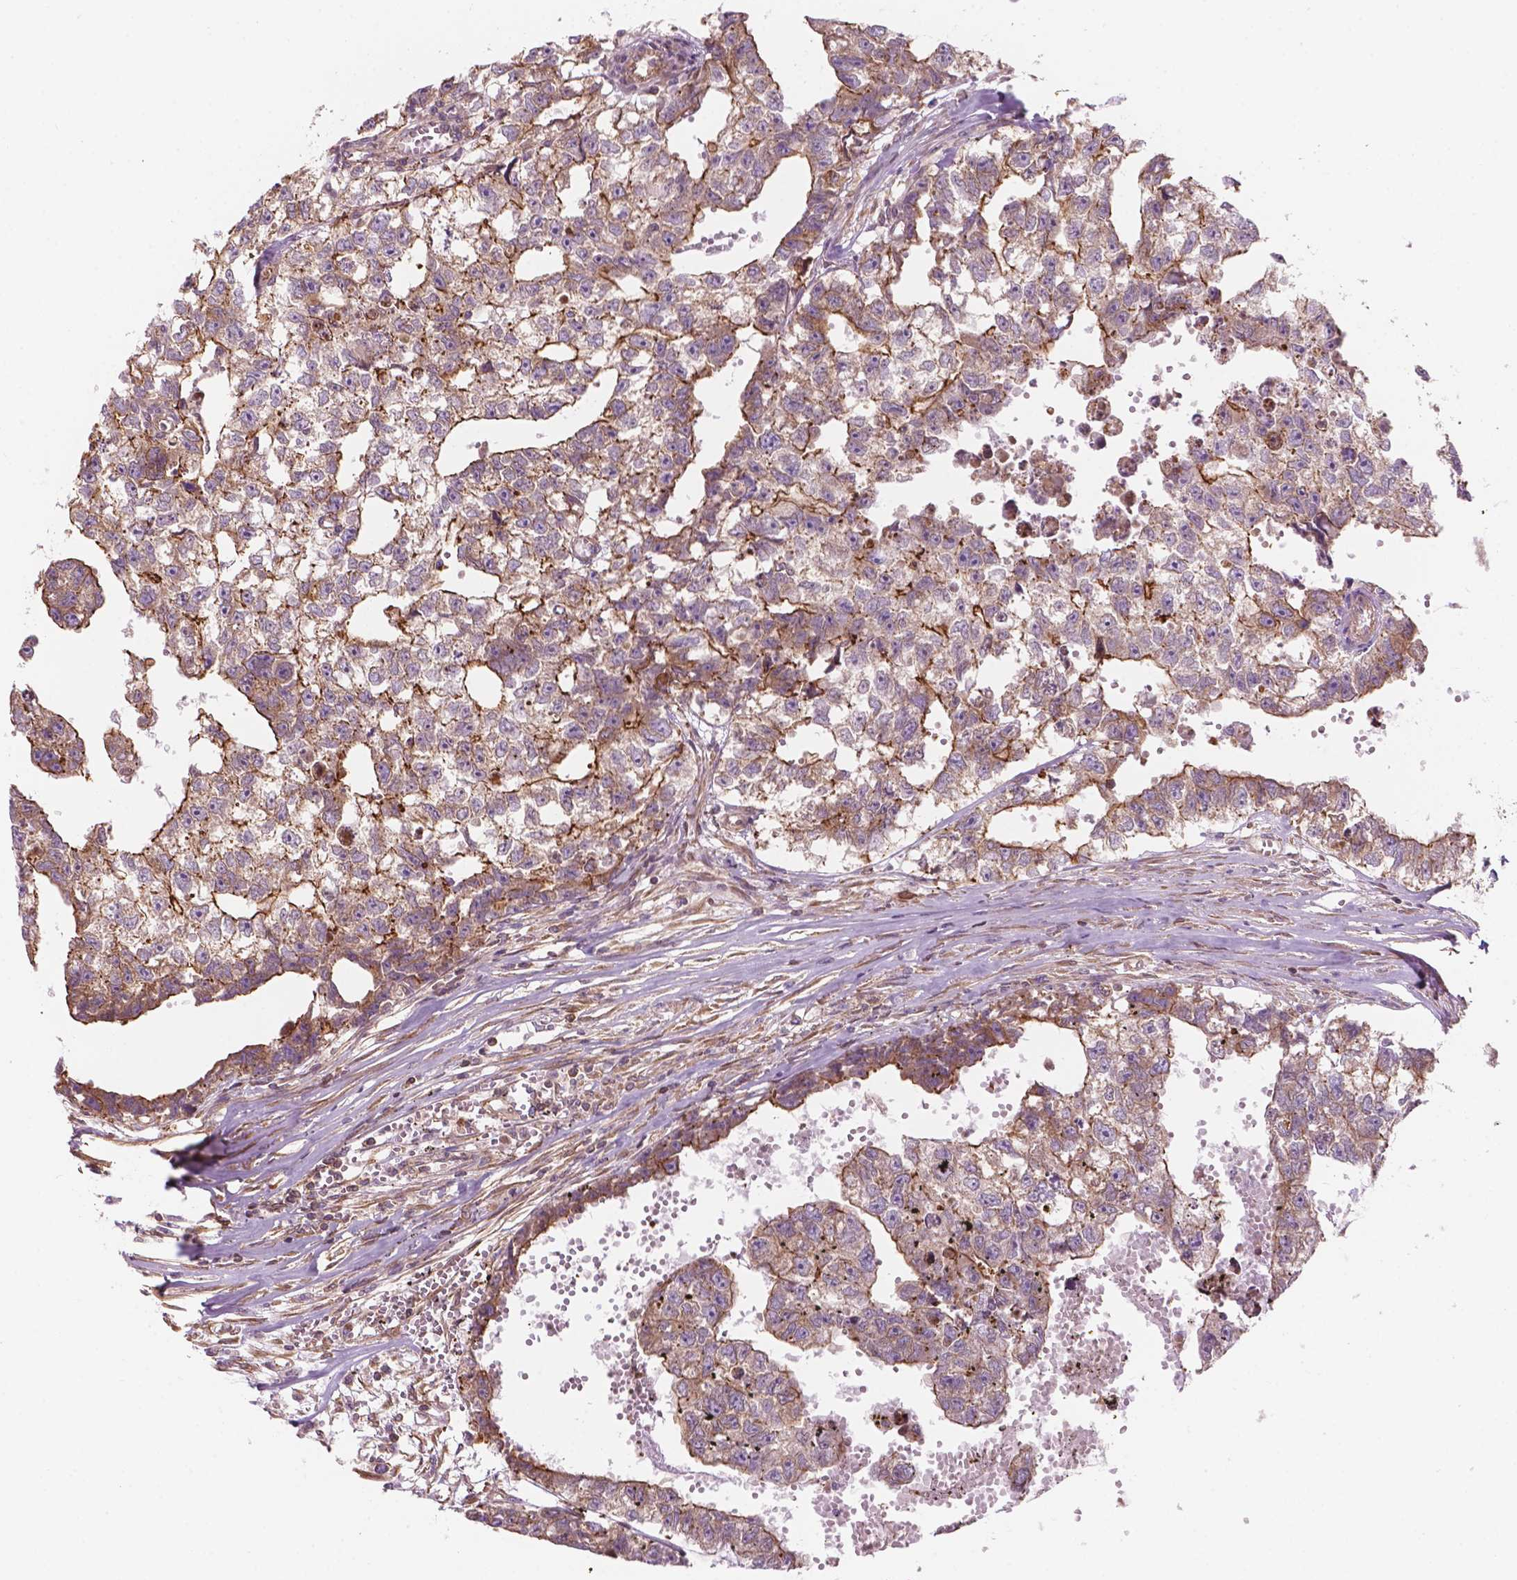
{"staining": {"intensity": "moderate", "quantity": "<25%", "location": "cytoplasmic/membranous"}, "tissue": "testis cancer", "cell_type": "Tumor cells", "image_type": "cancer", "snomed": [{"axis": "morphology", "description": "Carcinoma, Embryonal, NOS"}, {"axis": "morphology", "description": "Teratoma, malignant, NOS"}, {"axis": "topography", "description": "Testis"}], "caption": "Immunohistochemical staining of malignant teratoma (testis) displays low levels of moderate cytoplasmic/membranous protein positivity in about <25% of tumor cells. (brown staining indicates protein expression, while blue staining denotes nuclei).", "gene": "SURF4", "patient": {"sex": "male", "age": 44}}